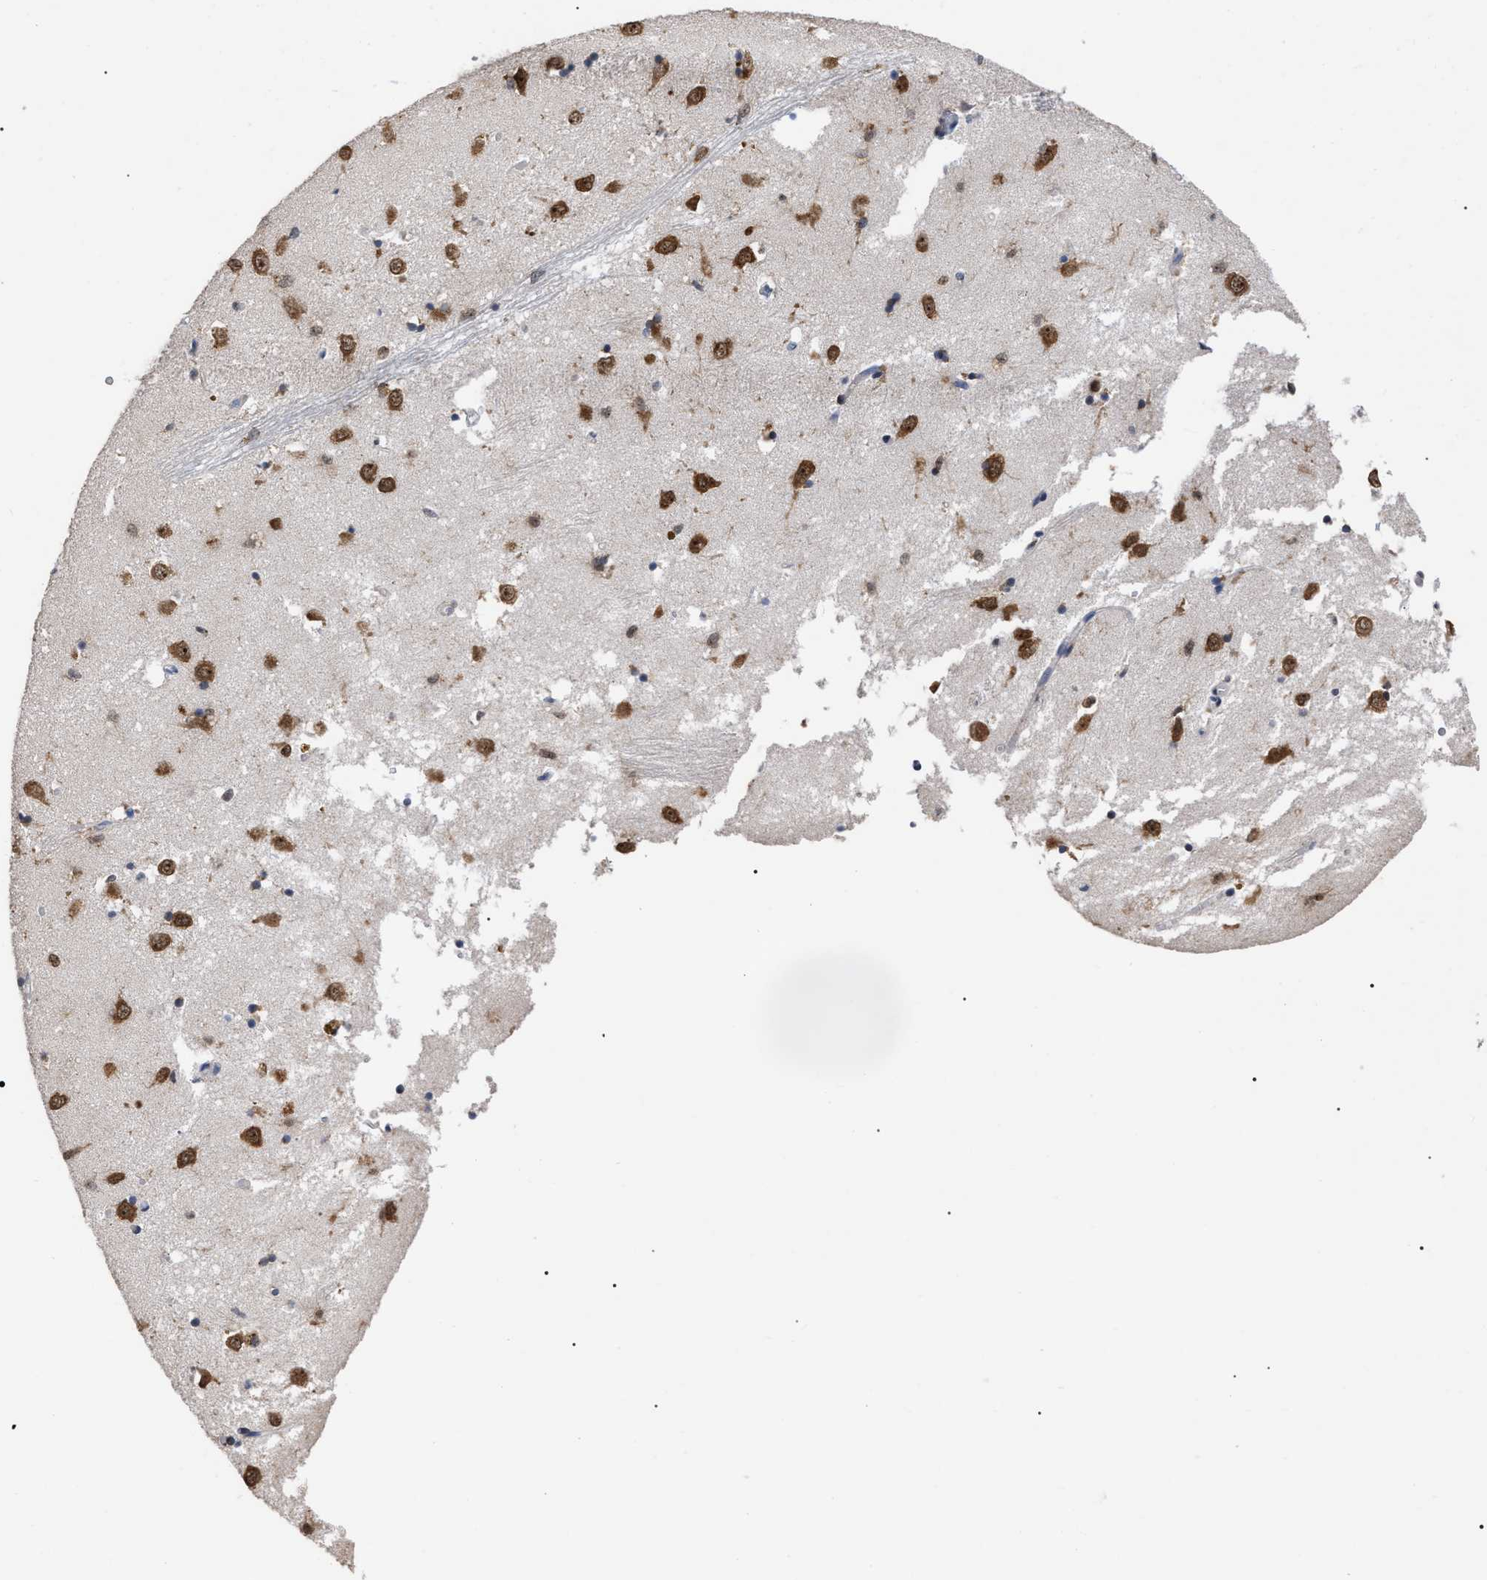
{"staining": {"intensity": "moderate", "quantity": "<25%", "location": "cytoplasmic/membranous"}, "tissue": "caudate", "cell_type": "Glial cells", "image_type": "normal", "snomed": [{"axis": "morphology", "description": "Normal tissue, NOS"}, {"axis": "topography", "description": "Lateral ventricle wall"}], "caption": "Caudate stained for a protein displays moderate cytoplasmic/membranous positivity in glial cells. (DAB = brown stain, brightfield microscopy at high magnification).", "gene": "UPF1", "patient": {"sex": "female", "age": 19}}